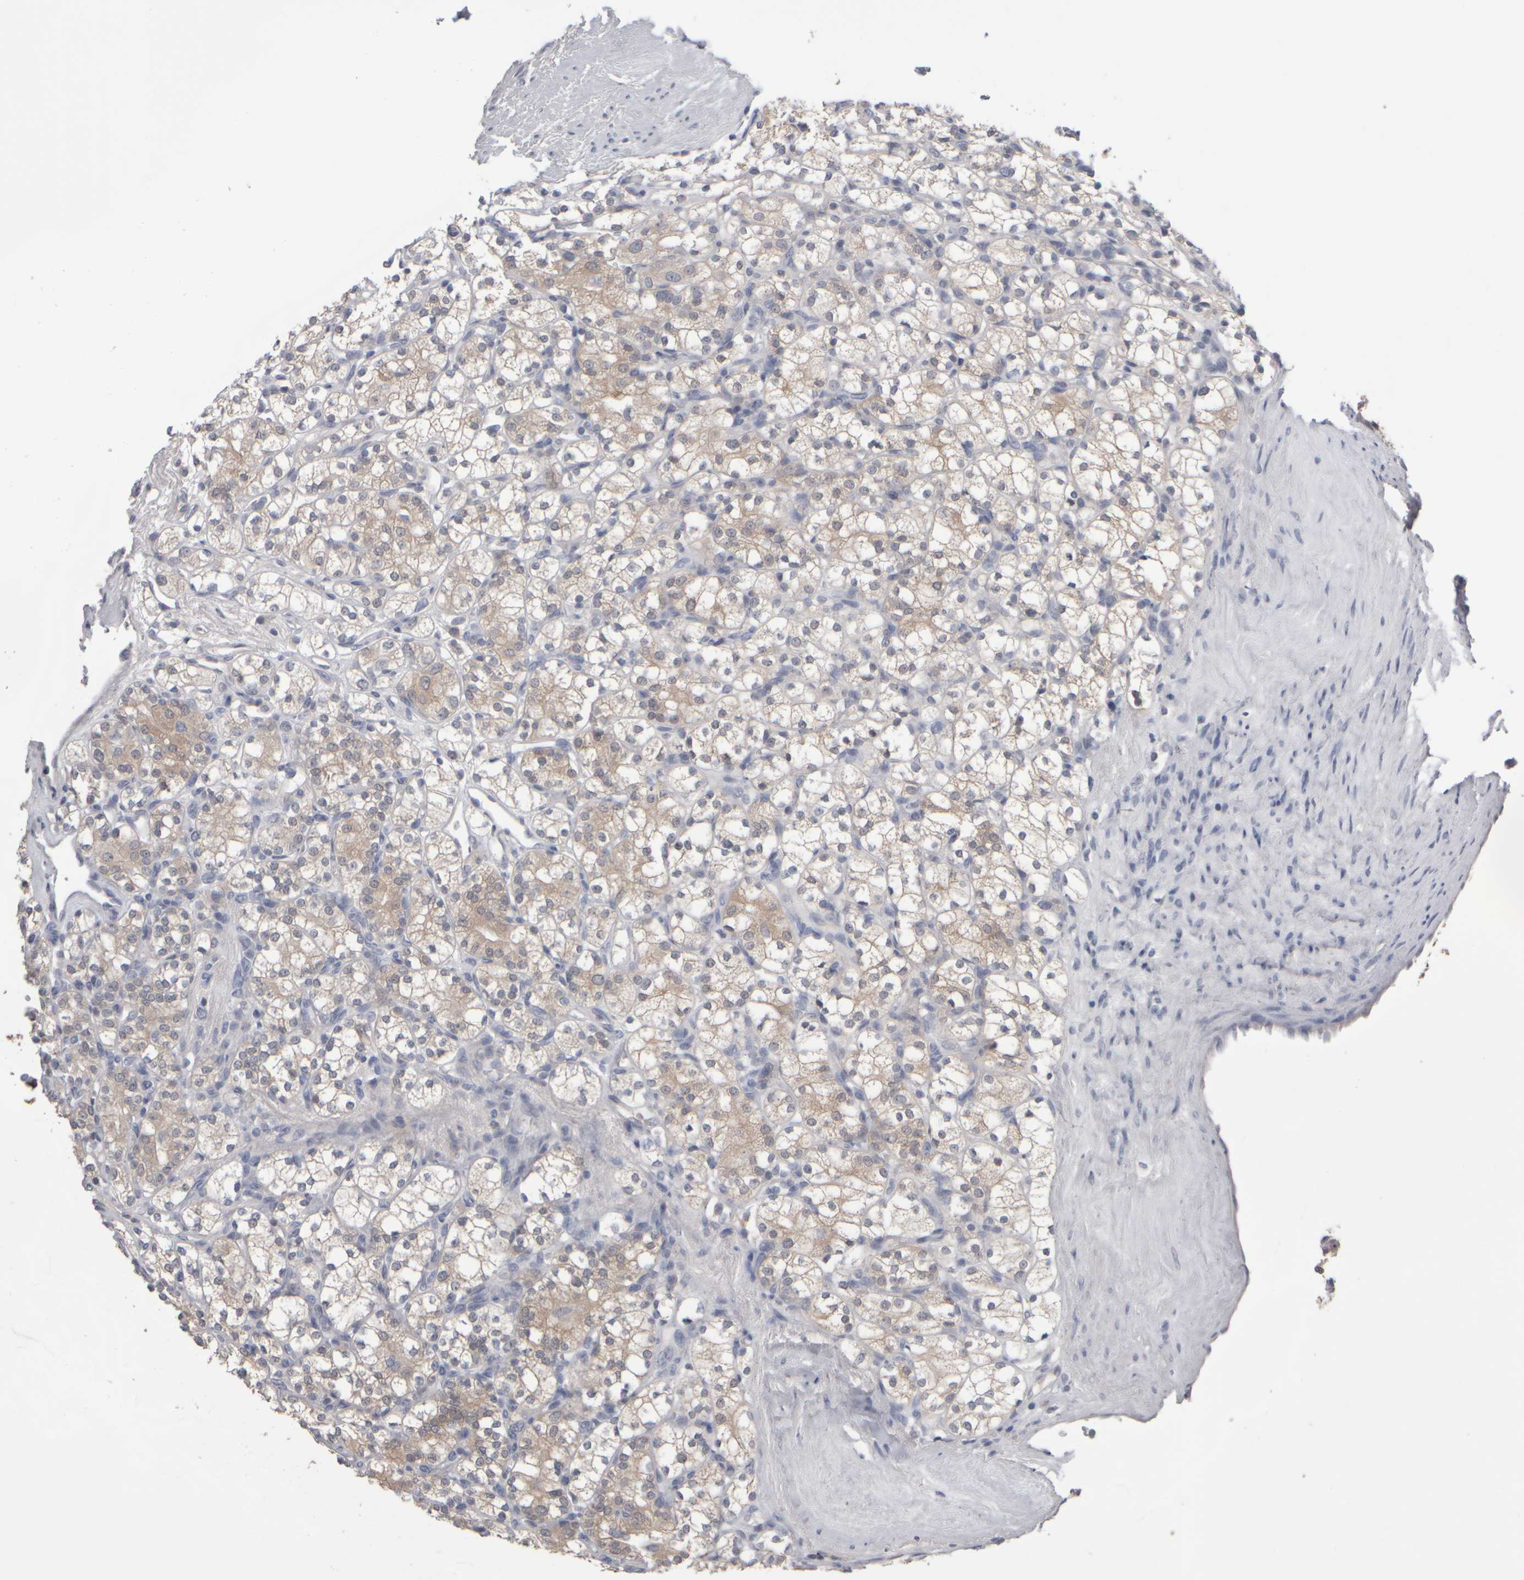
{"staining": {"intensity": "weak", "quantity": "25%-75%", "location": "cytoplasmic/membranous"}, "tissue": "renal cancer", "cell_type": "Tumor cells", "image_type": "cancer", "snomed": [{"axis": "morphology", "description": "Adenocarcinoma, NOS"}, {"axis": "topography", "description": "Kidney"}], "caption": "Weak cytoplasmic/membranous staining is seen in about 25%-75% of tumor cells in renal cancer (adenocarcinoma).", "gene": "EPHX2", "patient": {"sex": "male", "age": 77}}